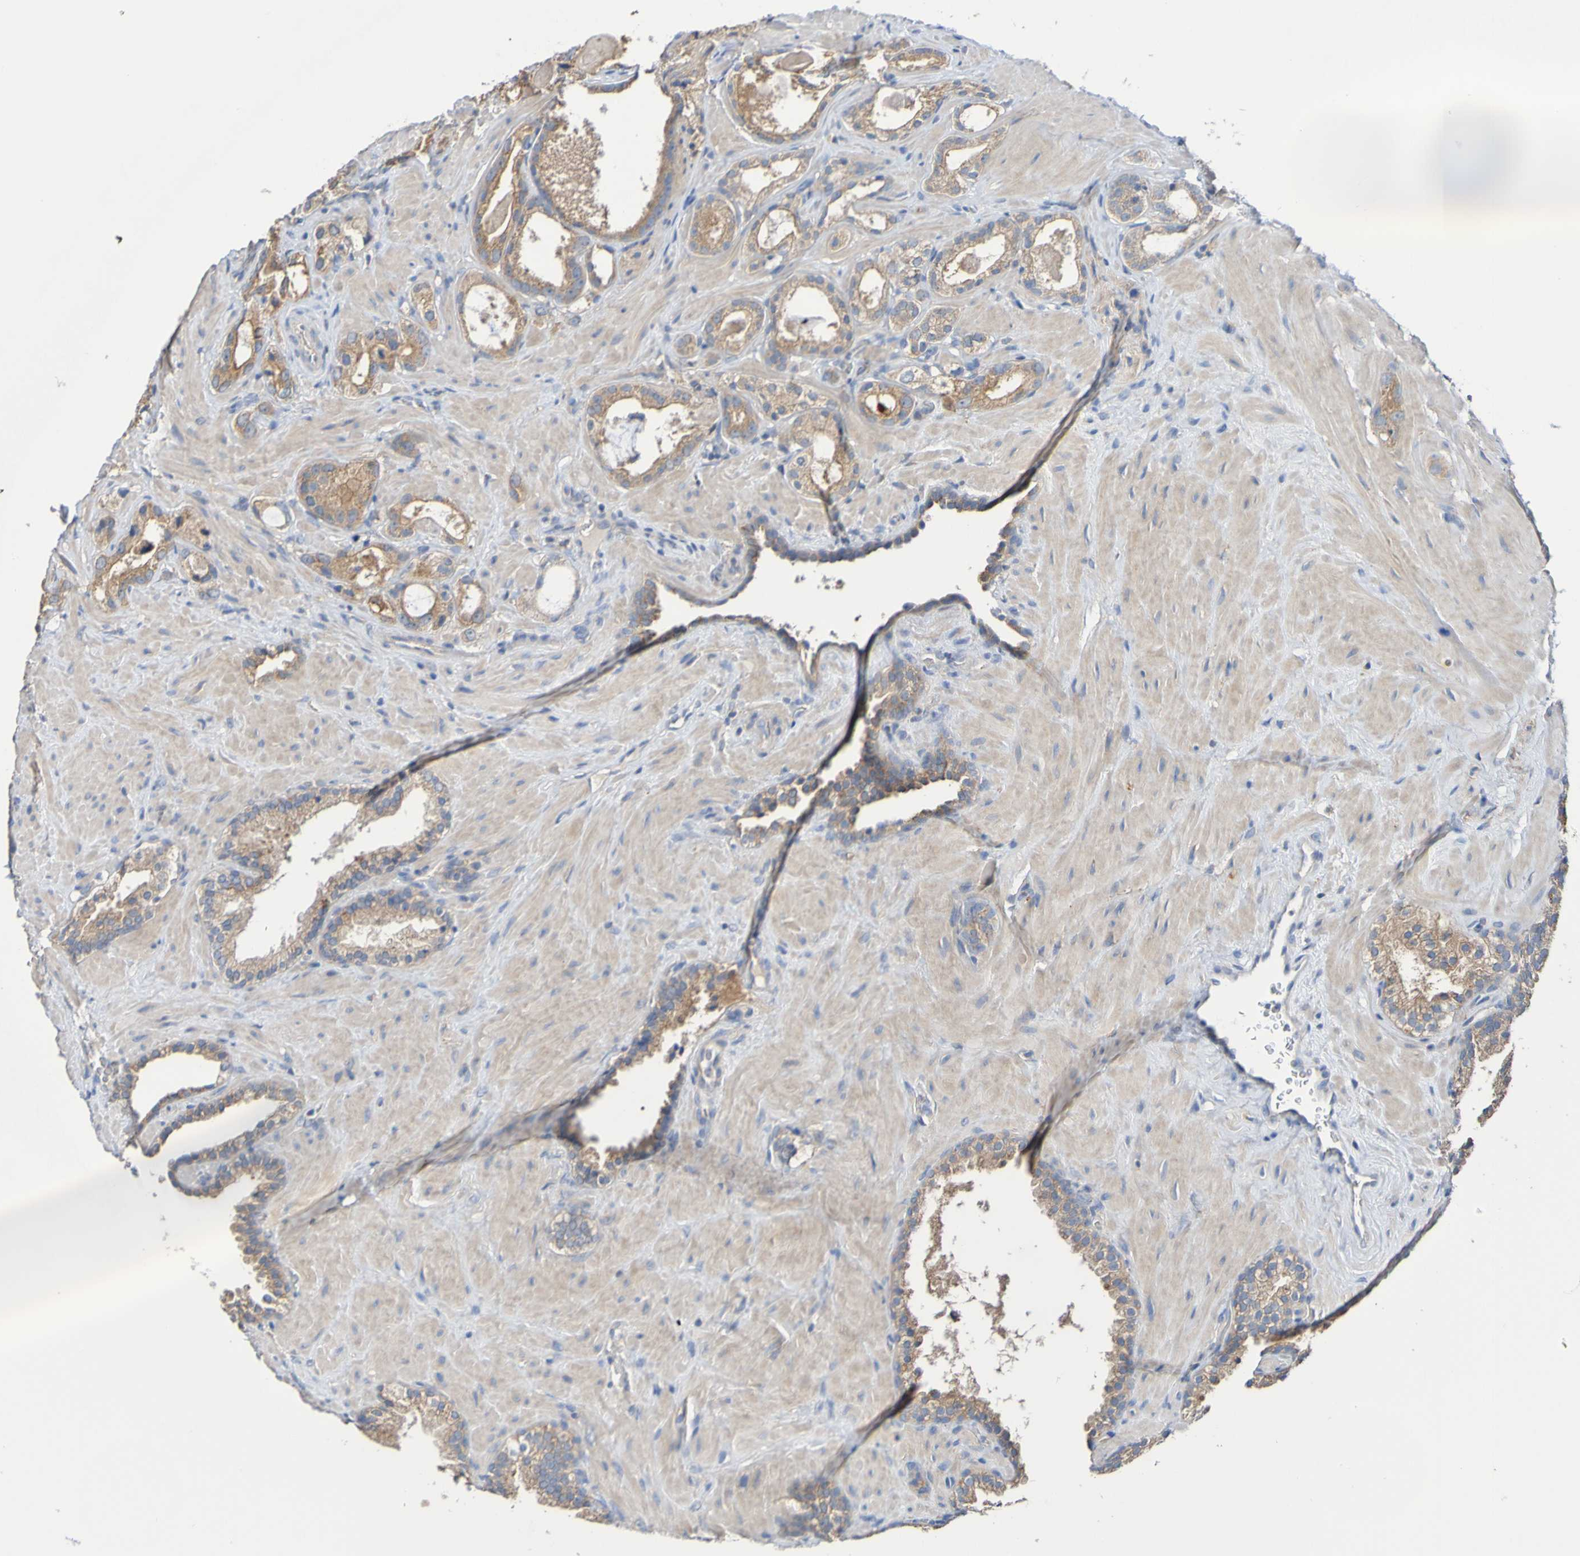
{"staining": {"intensity": "moderate", "quantity": ">75%", "location": "cytoplasmic/membranous"}, "tissue": "prostate cancer", "cell_type": "Tumor cells", "image_type": "cancer", "snomed": [{"axis": "morphology", "description": "Adenocarcinoma, High grade"}, {"axis": "topography", "description": "Prostate"}], "caption": "This image shows high-grade adenocarcinoma (prostate) stained with IHC to label a protein in brown. The cytoplasmic/membranous of tumor cells show moderate positivity for the protein. Nuclei are counter-stained blue.", "gene": "PHYH", "patient": {"sex": "male", "age": 64}}